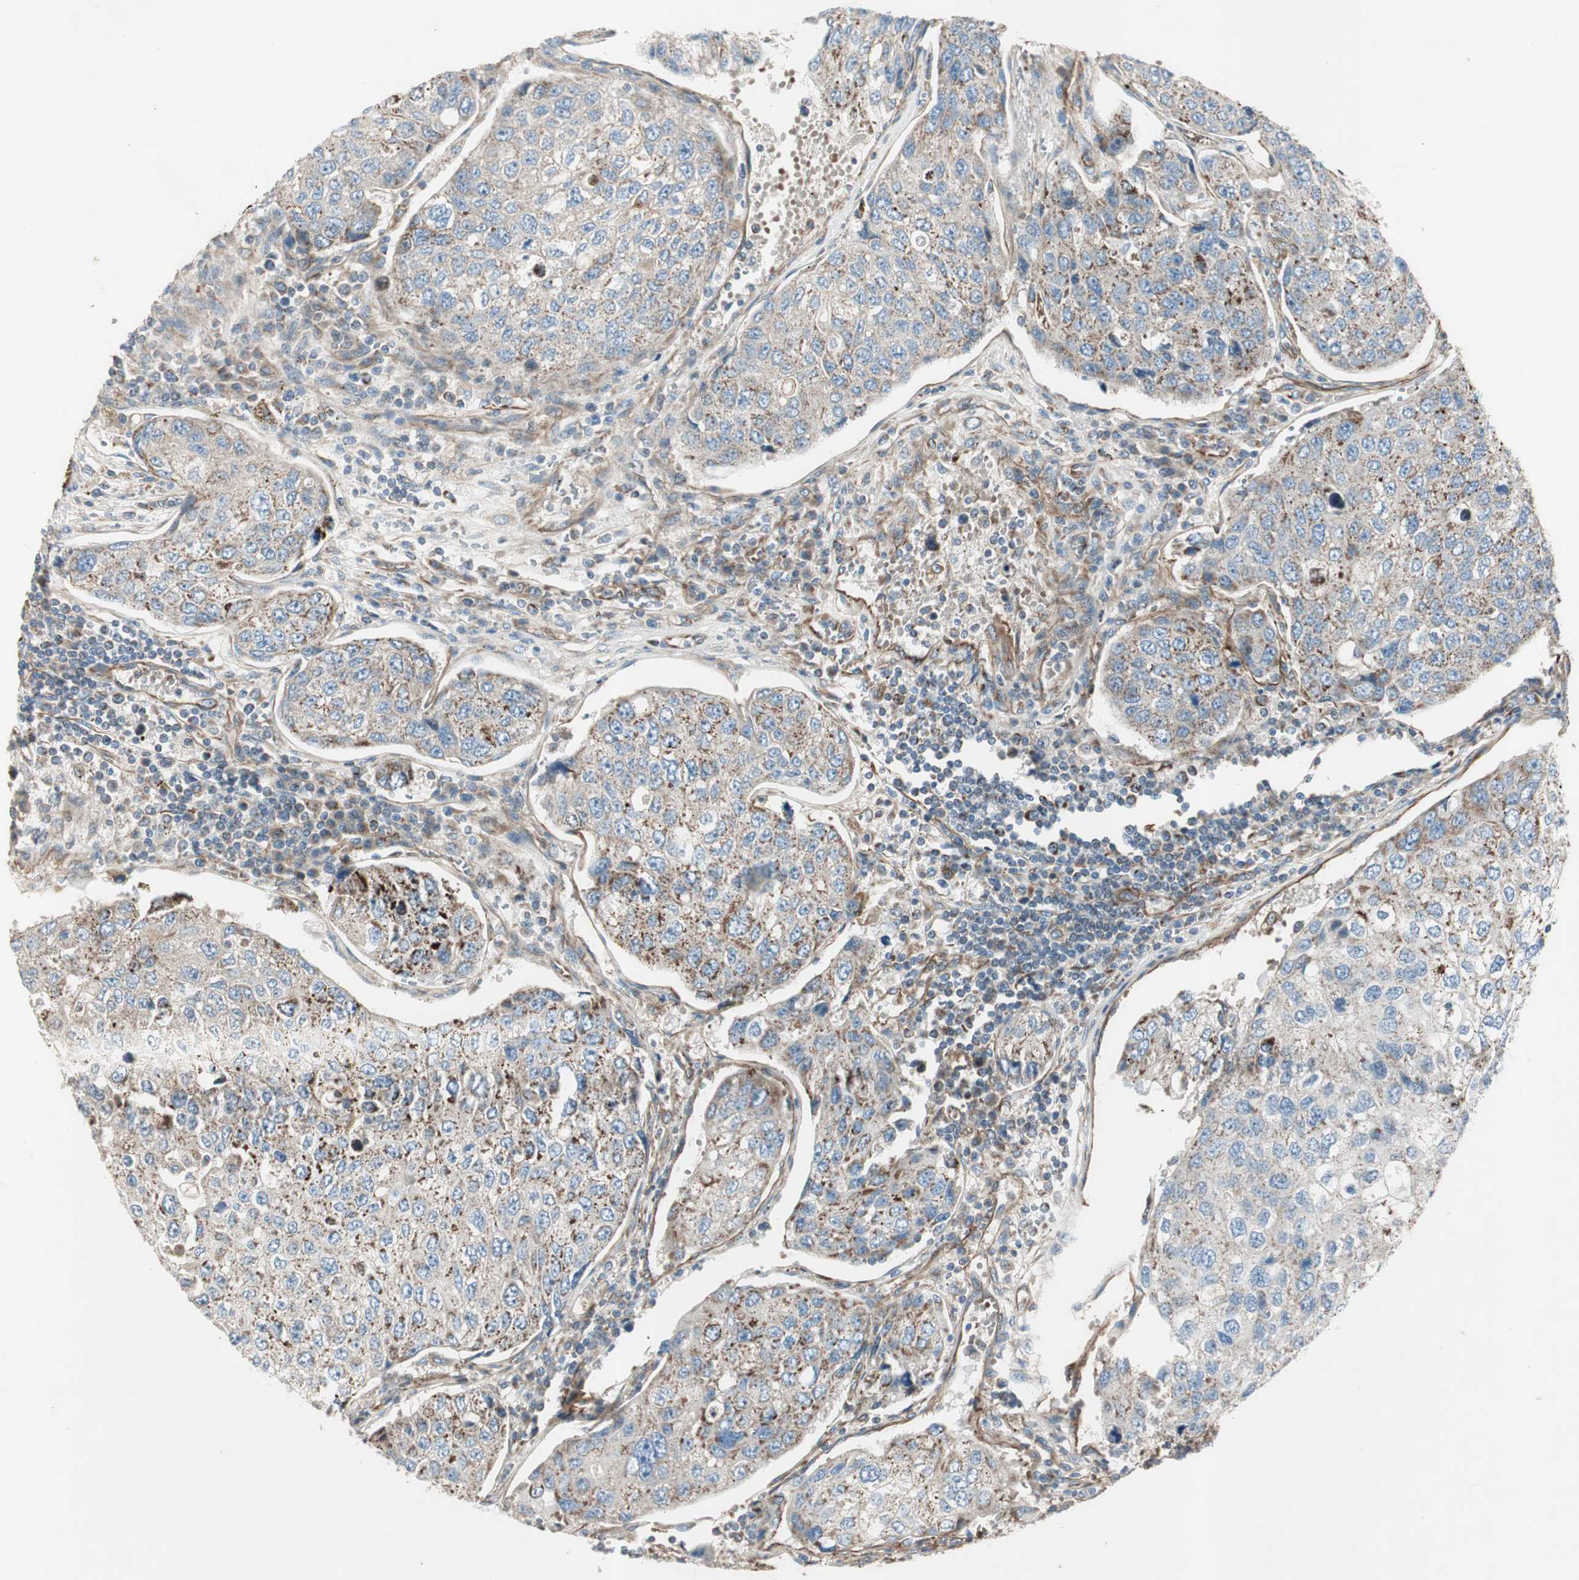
{"staining": {"intensity": "moderate", "quantity": "25%-75%", "location": "cytoplasmic/membranous"}, "tissue": "urothelial cancer", "cell_type": "Tumor cells", "image_type": "cancer", "snomed": [{"axis": "morphology", "description": "Urothelial carcinoma, High grade"}, {"axis": "topography", "description": "Lymph node"}, {"axis": "topography", "description": "Urinary bladder"}], "caption": "Urothelial cancer stained for a protein (brown) displays moderate cytoplasmic/membranous positive positivity in approximately 25%-75% of tumor cells.", "gene": "SRCIN1", "patient": {"sex": "male", "age": 51}}